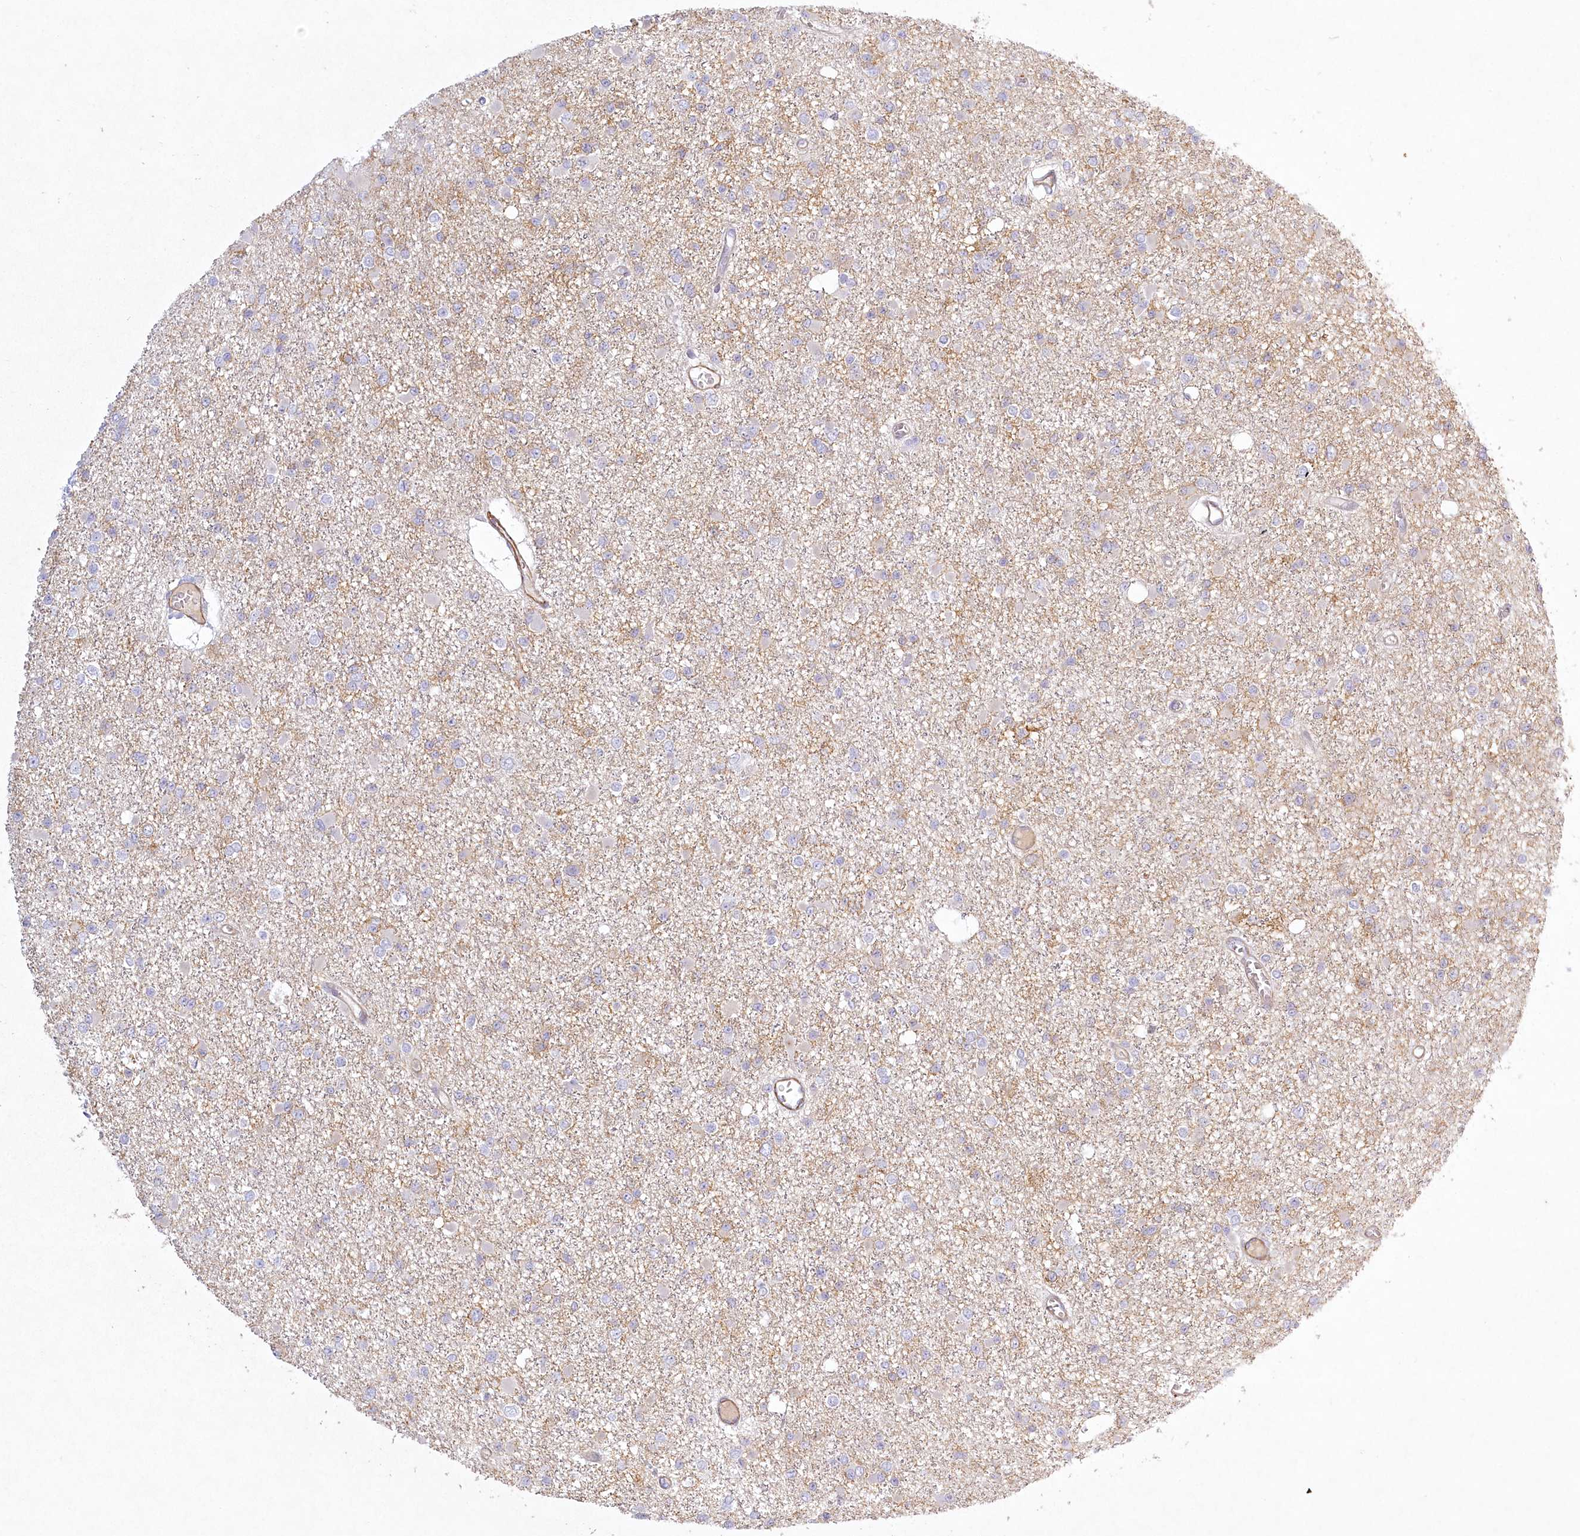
{"staining": {"intensity": "negative", "quantity": "none", "location": "none"}, "tissue": "glioma", "cell_type": "Tumor cells", "image_type": "cancer", "snomed": [{"axis": "morphology", "description": "Glioma, malignant, Low grade"}, {"axis": "topography", "description": "Brain"}], "caption": "Immunohistochemistry (IHC) of human glioma shows no expression in tumor cells.", "gene": "INPP4B", "patient": {"sex": "female", "age": 22}}